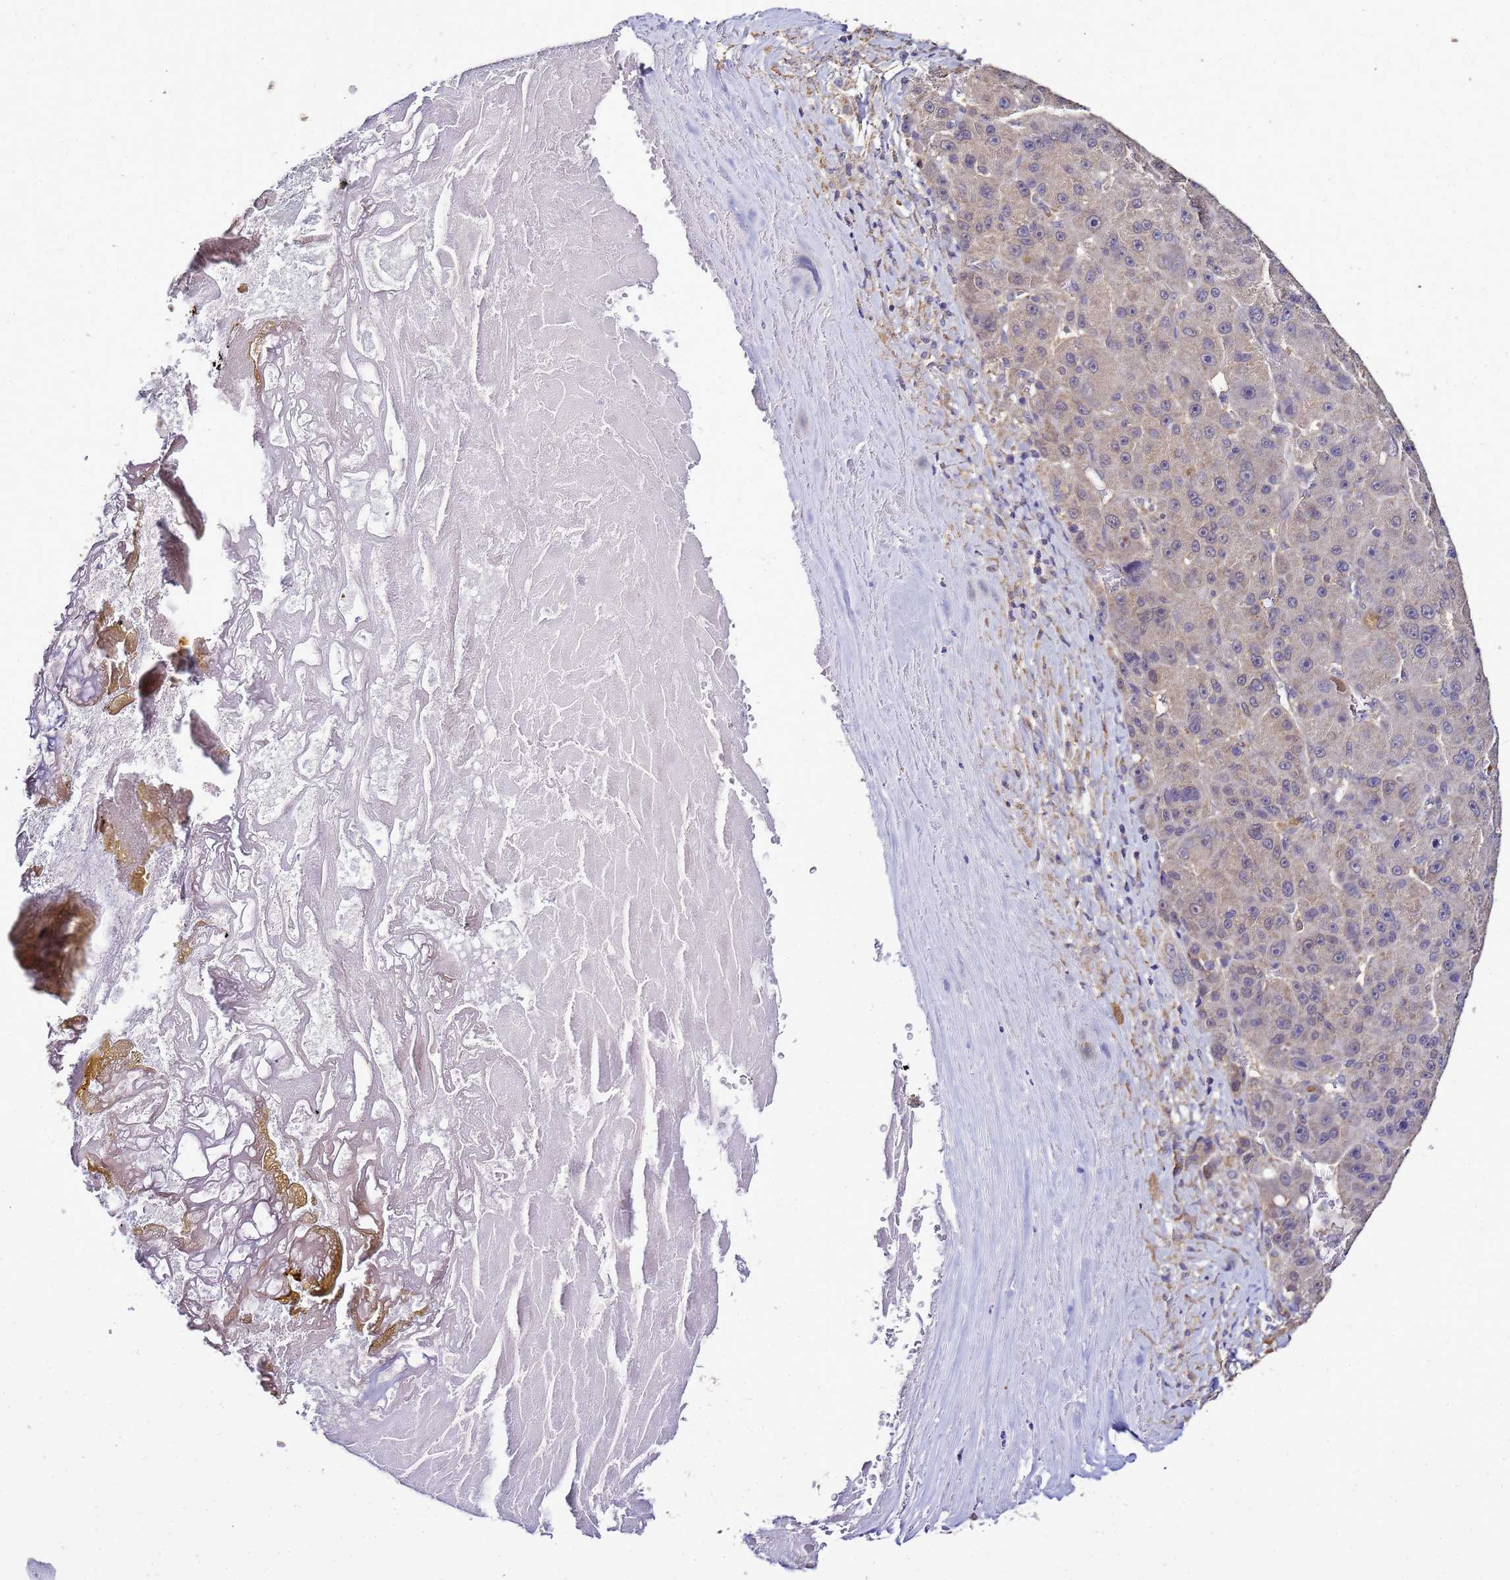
{"staining": {"intensity": "negative", "quantity": "none", "location": "none"}, "tissue": "liver cancer", "cell_type": "Tumor cells", "image_type": "cancer", "snomed": [{"axis": "morphology", "description": "Carcinoma, Hepatocellular, NOS"}, {"axis": "topography", "description": "Liver"}], "caption": "Human liver cancer (hepatocellular carcinoma) stained for a protein using IHC shows no expression in tumor cells.", "gene": "ENOPH1", "patient": {"sex": "male", "age": 76}}